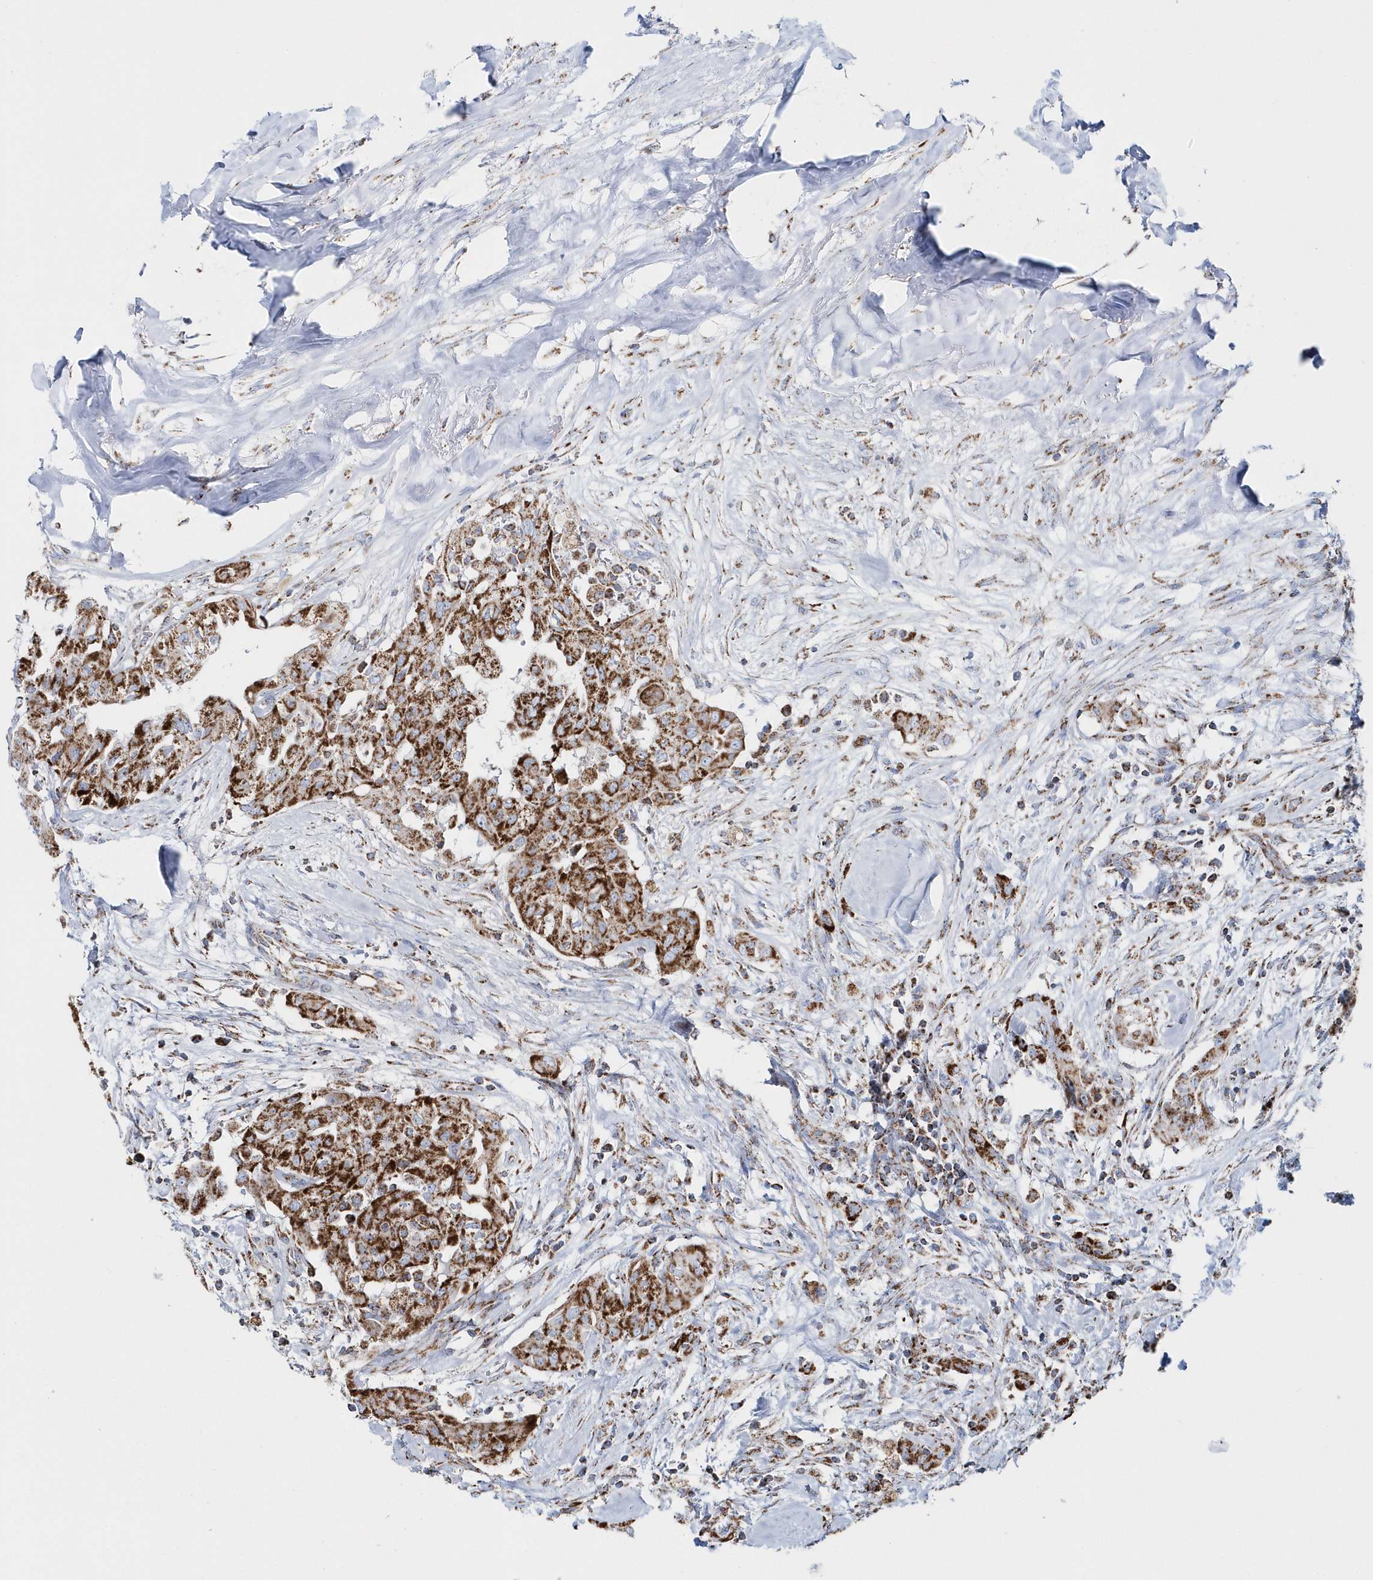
{"staining": {"intensity": "strong", "quantity": ">75%", "location": "cytoplasmic/membranous"}, "tissue": "thyroid cancer", "cell_type": "Tumor cells", "image_type": "cancer", "snomed": [{"axis": "morphology", "description": "Papillary adenocarcinoma, NOS"}, {"axis": "topography", "description": "Thyroid gland"}], "caption": "This histopathology image shows IHC staining of human thyroid cancer (papillary adenocarcinoma), with high strong cytoplasmic/membranous staining in about >75% of tumor cells.", "gene": "TMCO6", "patient": {"sex": "female", "age": 59}}